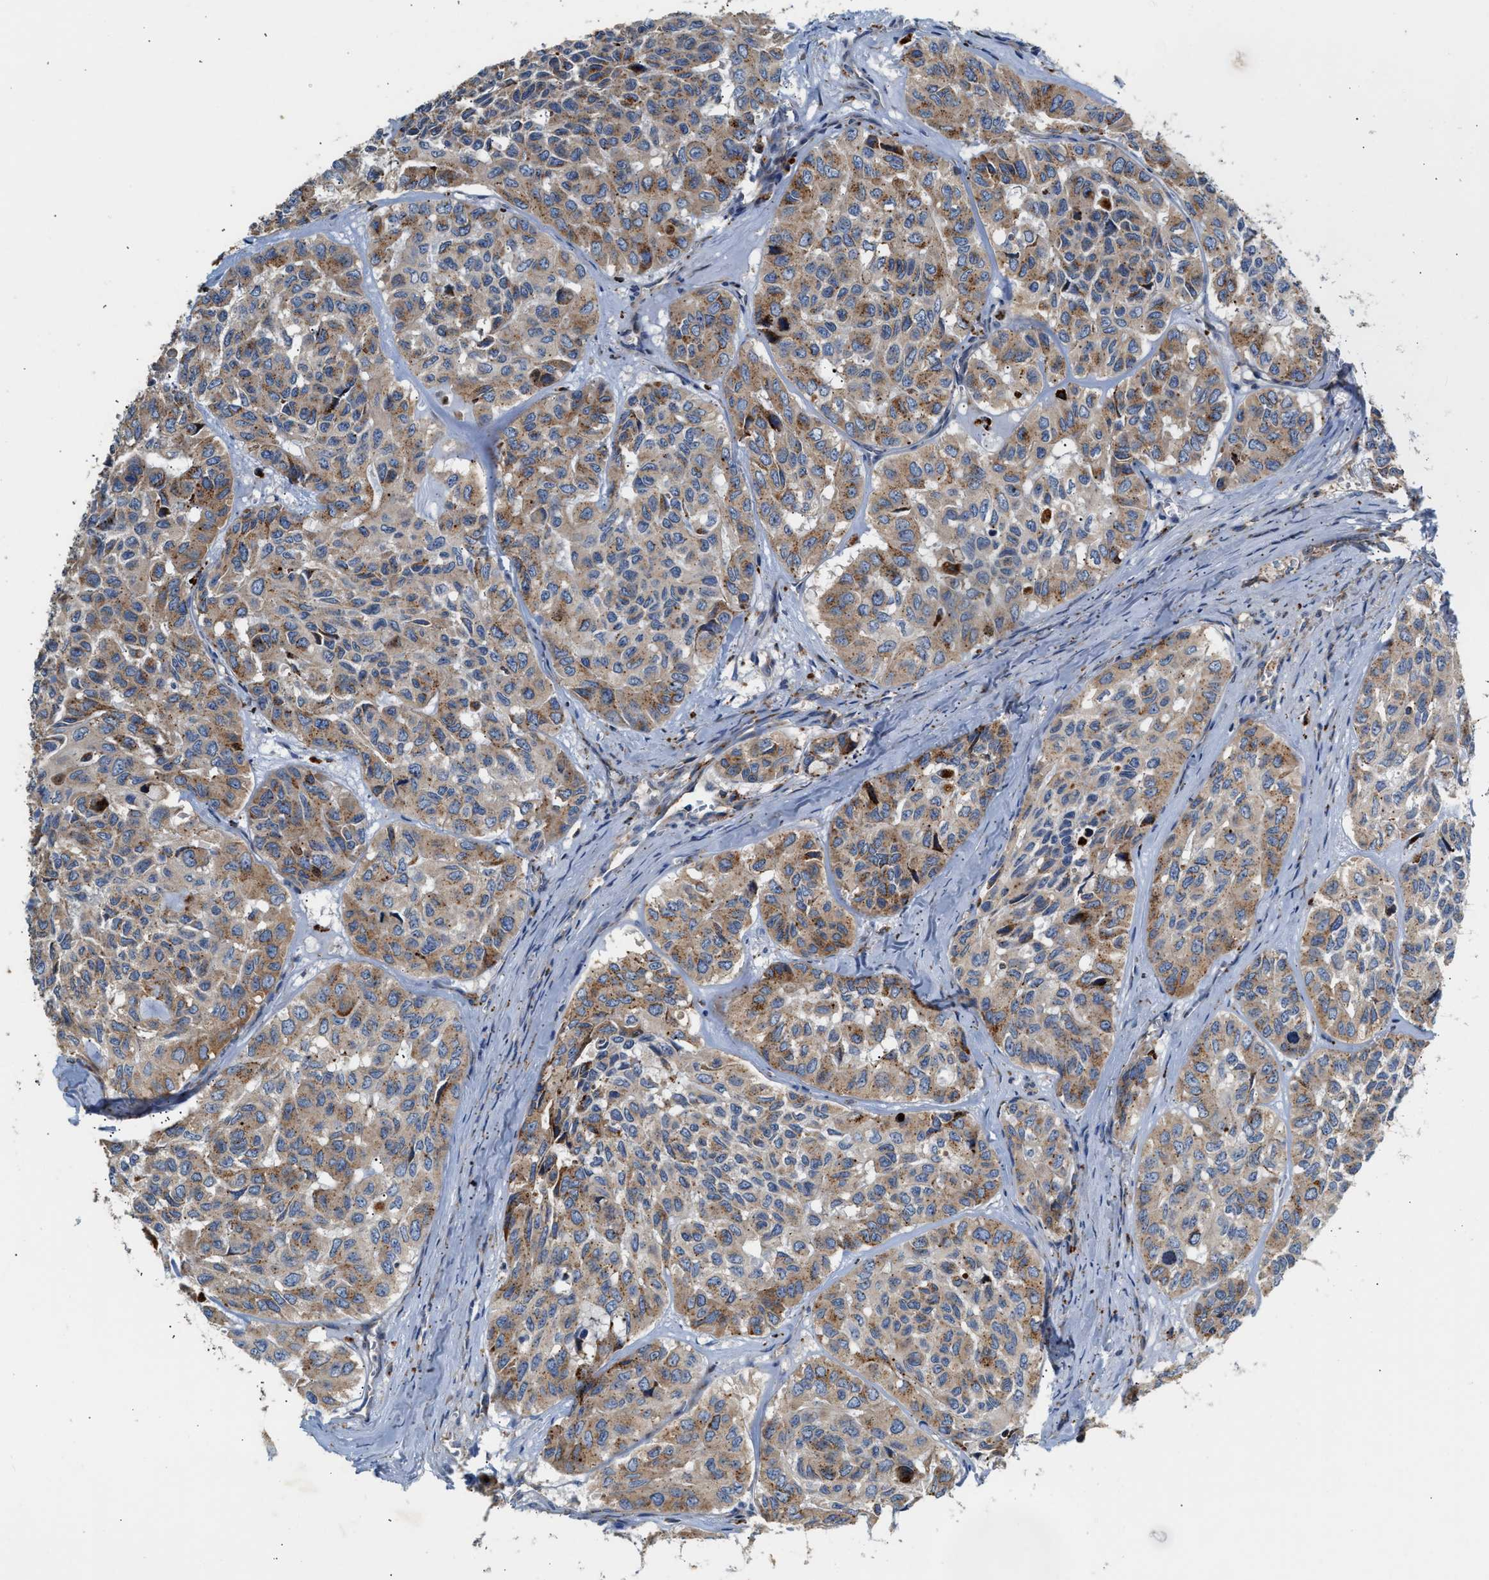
{"staining": {"intensity": "moderate", "quantity": ">75%", "location": "cytoplasmic/membranous"}, "tissue": "head and neck cancer", "cell_type": "Tumor cells", "image_type": "cancer", "snomed": [{"axis": "morphology", "description": "Adenocarcinoma, NOS"}, {"axis": "topography", "description": "Salivary gland, NOS"}, {"axis": "topography", "description": "Head-Neck"}], "caption": "Brown immunohistochemical staining in head and neck cancer demonstrates moderate cytoplasmic/membranous staining in approximately >75% of tumor cells.", "gene": "AMZ1", "patient": {"sex": "female", "age": 76}}